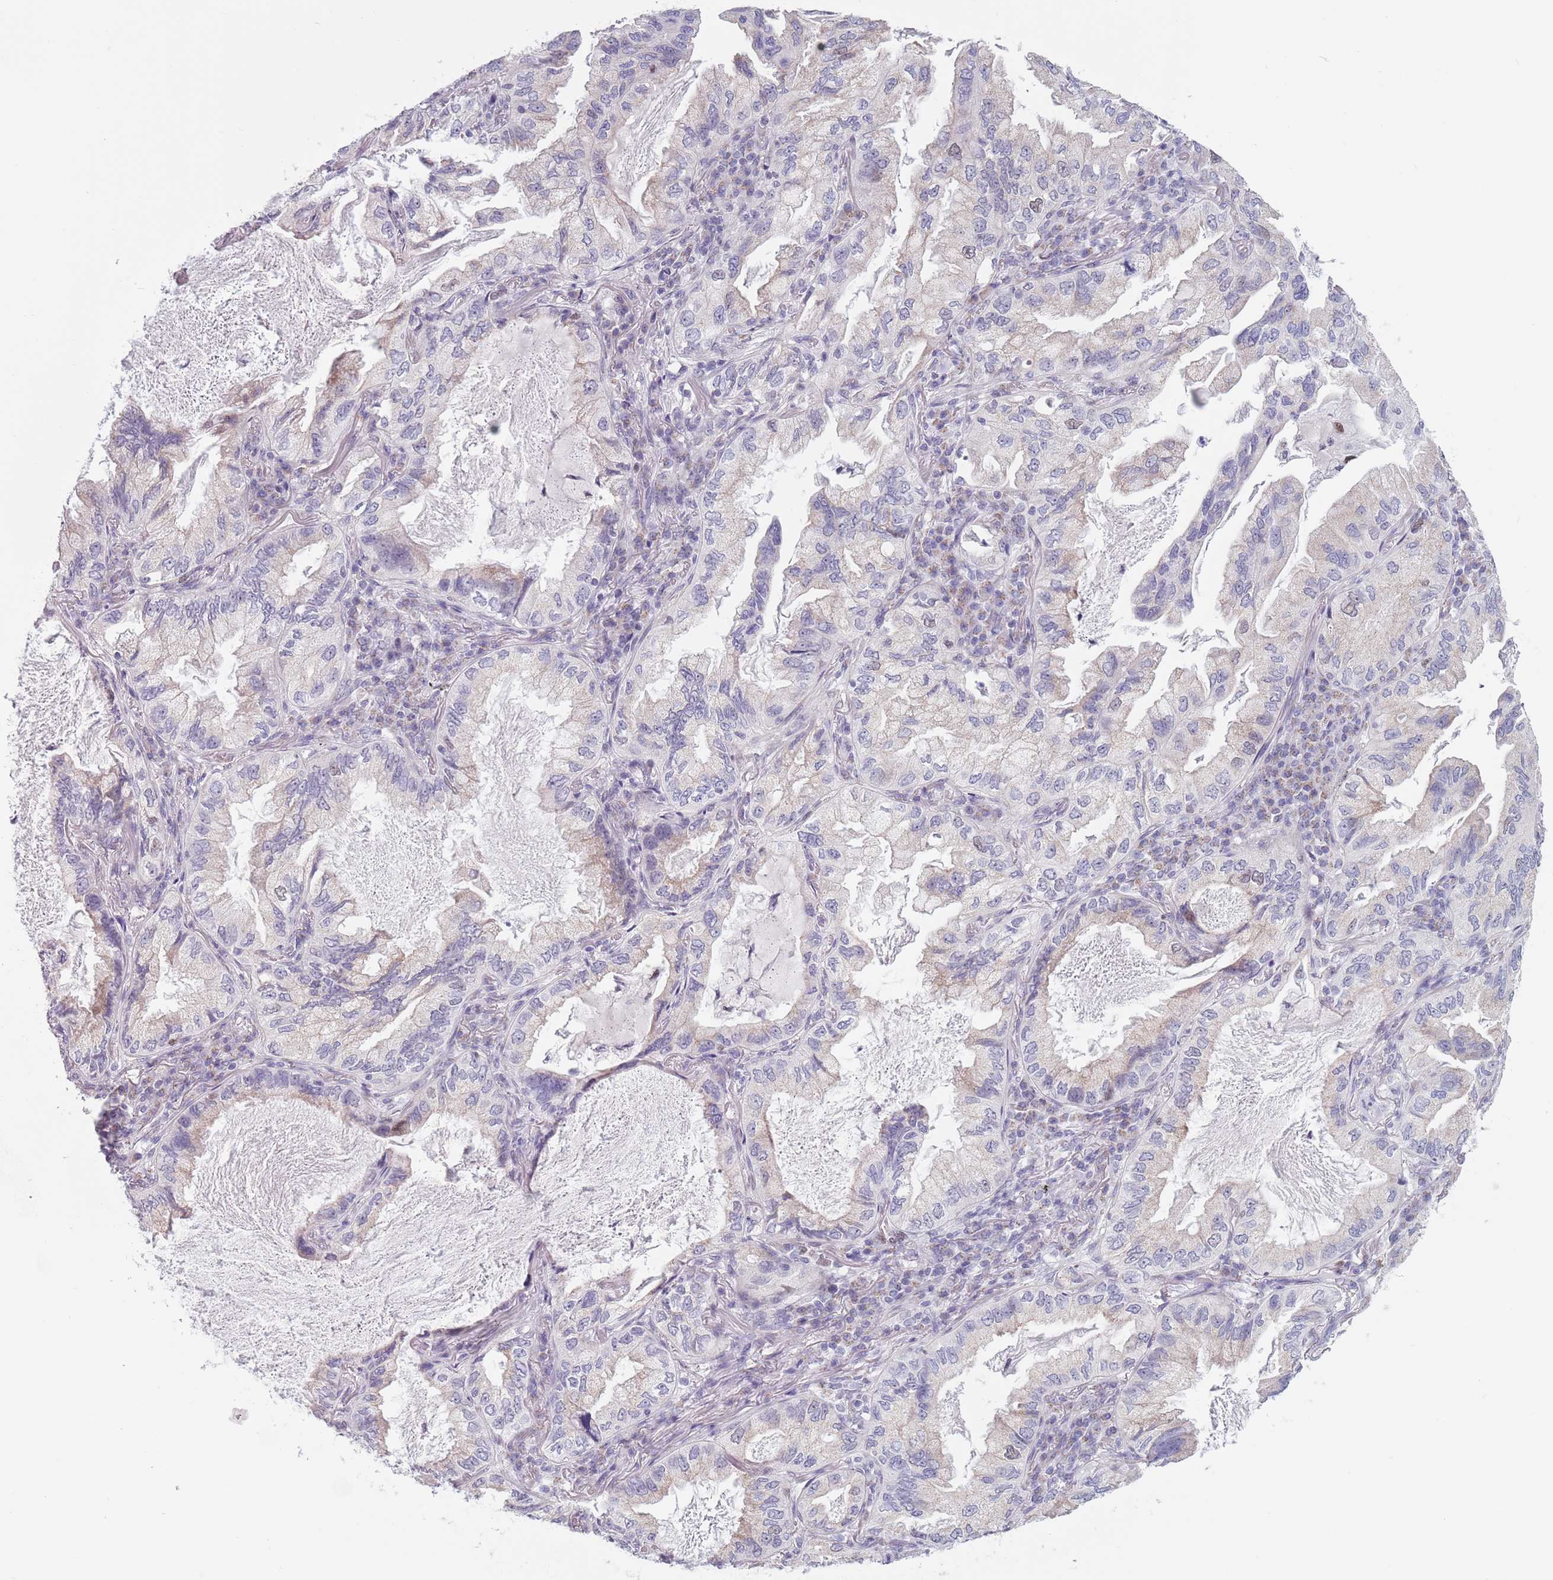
{"staining": {"intensity": "negative", "quantity": "none", "location": "none"}, "tissue": "lung cancer", "cell_type": "Tumor cells", "image_type": "cancer", "snomed": [{"axis": "morphology", "description": "Adenocarcinoma, NOS"}, {"axis": "topography", "description": "Lung"}], "caption": "Immunohistochemistry histopathology image of neoplastic tissue: human lung cancer stained with DAB displays no significant protein expression in tumor cells.", "gene": "ZKSCAN2", "patient": {"sex": "female", "age": 69}}